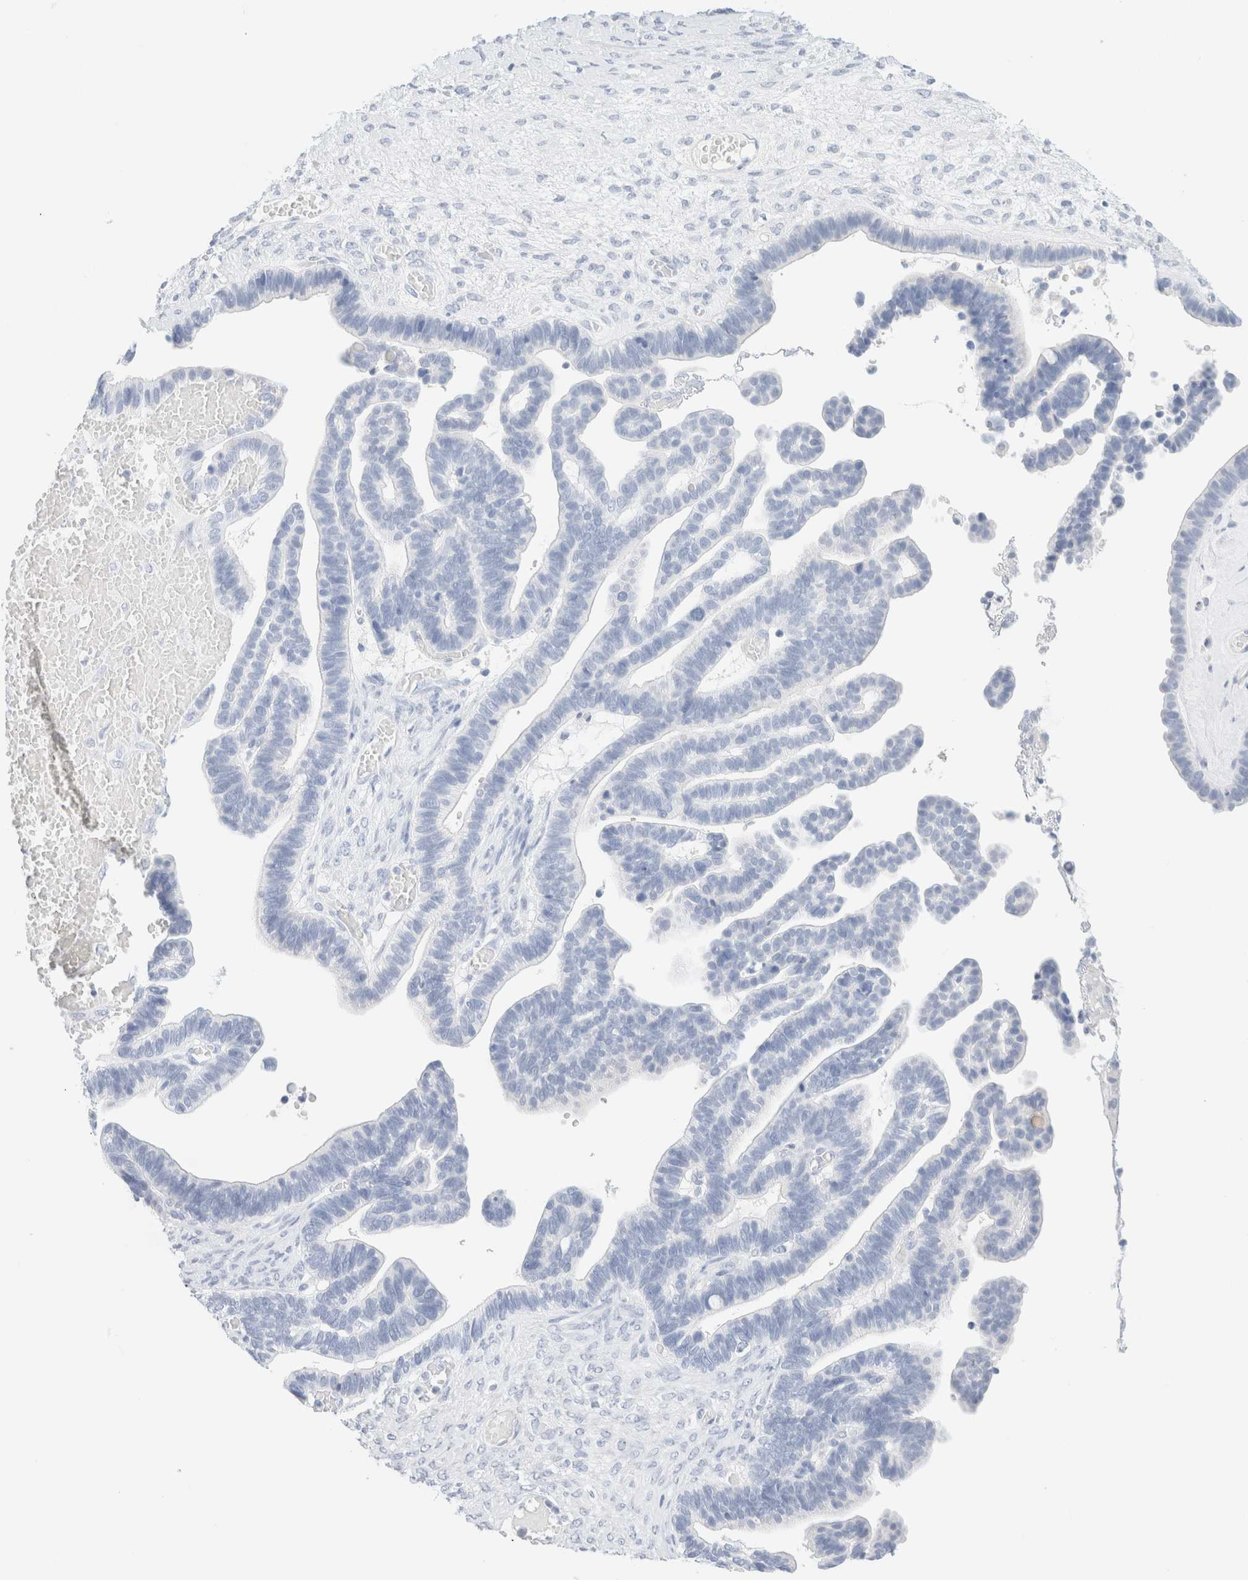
{"staining": {"intensity": "negative", "quantity": "none", "location": "none"}, "tissue": "ovarian cancer", "cell_type": "Tumor cells", "image_type": "cancer", "snomed": [{"axis": "morphology", "description": "Cystadenocarcinoma, serous, NOS"}, {"axis": "topography", "description": "Ovary"}], "caption": "High power microscopy photomicrograph of an IHC histopathology image of ovarian cancer (serous cystadenocarcinoma), revealing no significant expression in tumor cells.", "gene": "DPYS", "patient": {"sex": "female", "age": 56}}